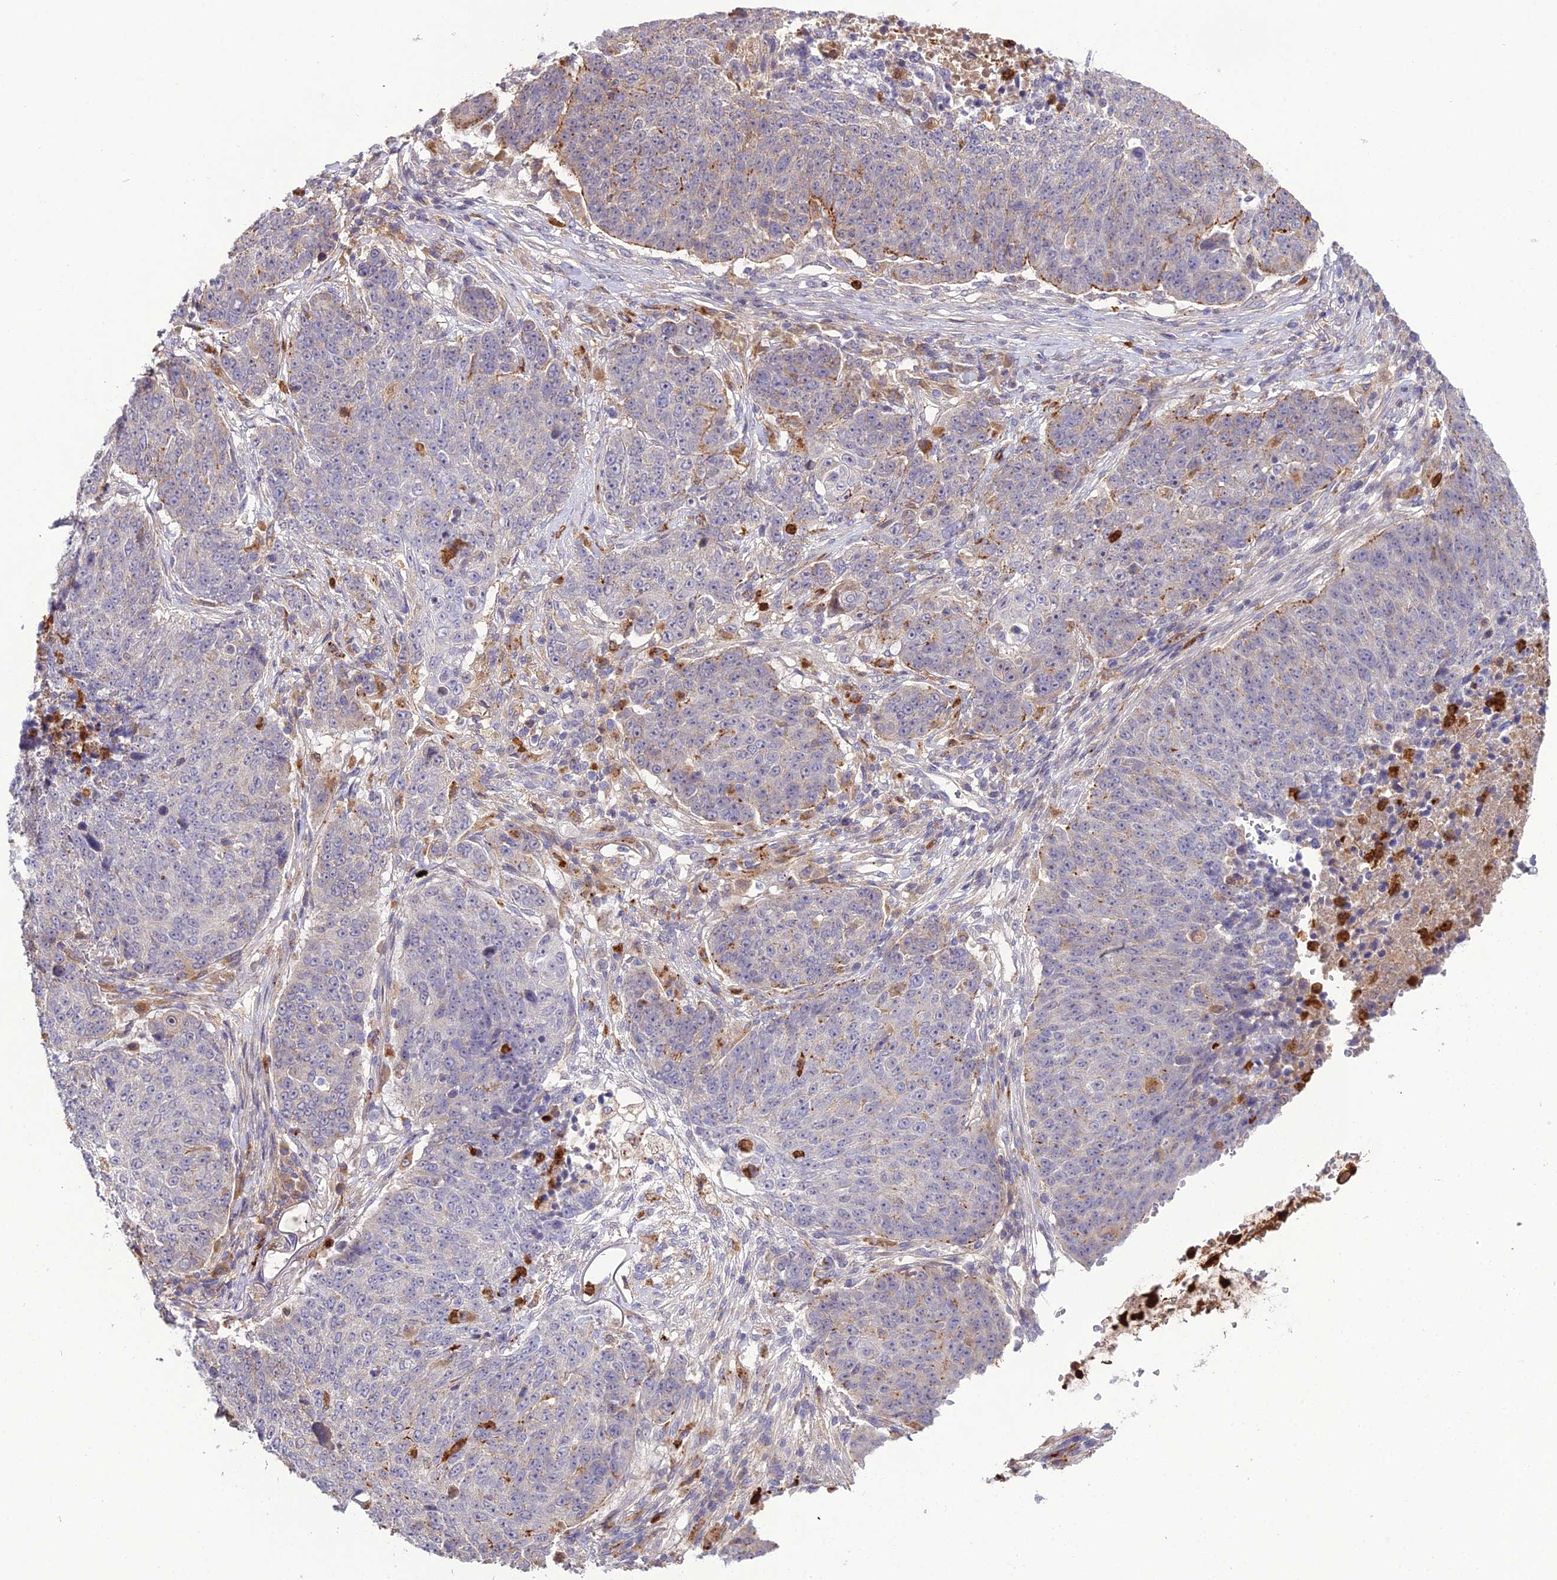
{"staining": {"intensity": "moderate", "quantity": "<25%", "location": "cytoplasmic/membranous"}, "tissue": "lung cancer", "cell_type": "Tumor cells", "image_type": "cancer", "snomed": [{"axis": "morphology", "description": "Normal tissue, NOS"}, {"axis": "morphology", "description": "Squamous cell carcinoma, NOS"}, {"axis": "topography", "description": "Lymph node"}, {"axis": "topography", "description": "Lung"}], "caption": "Lung cancer (squamous cell carcinoma) stained for a protein reveals moderate cytoplasmic/membranous positivity in tumor cells.", "gene": "EID2", "patient": {"sex": "male", "age": 66}}